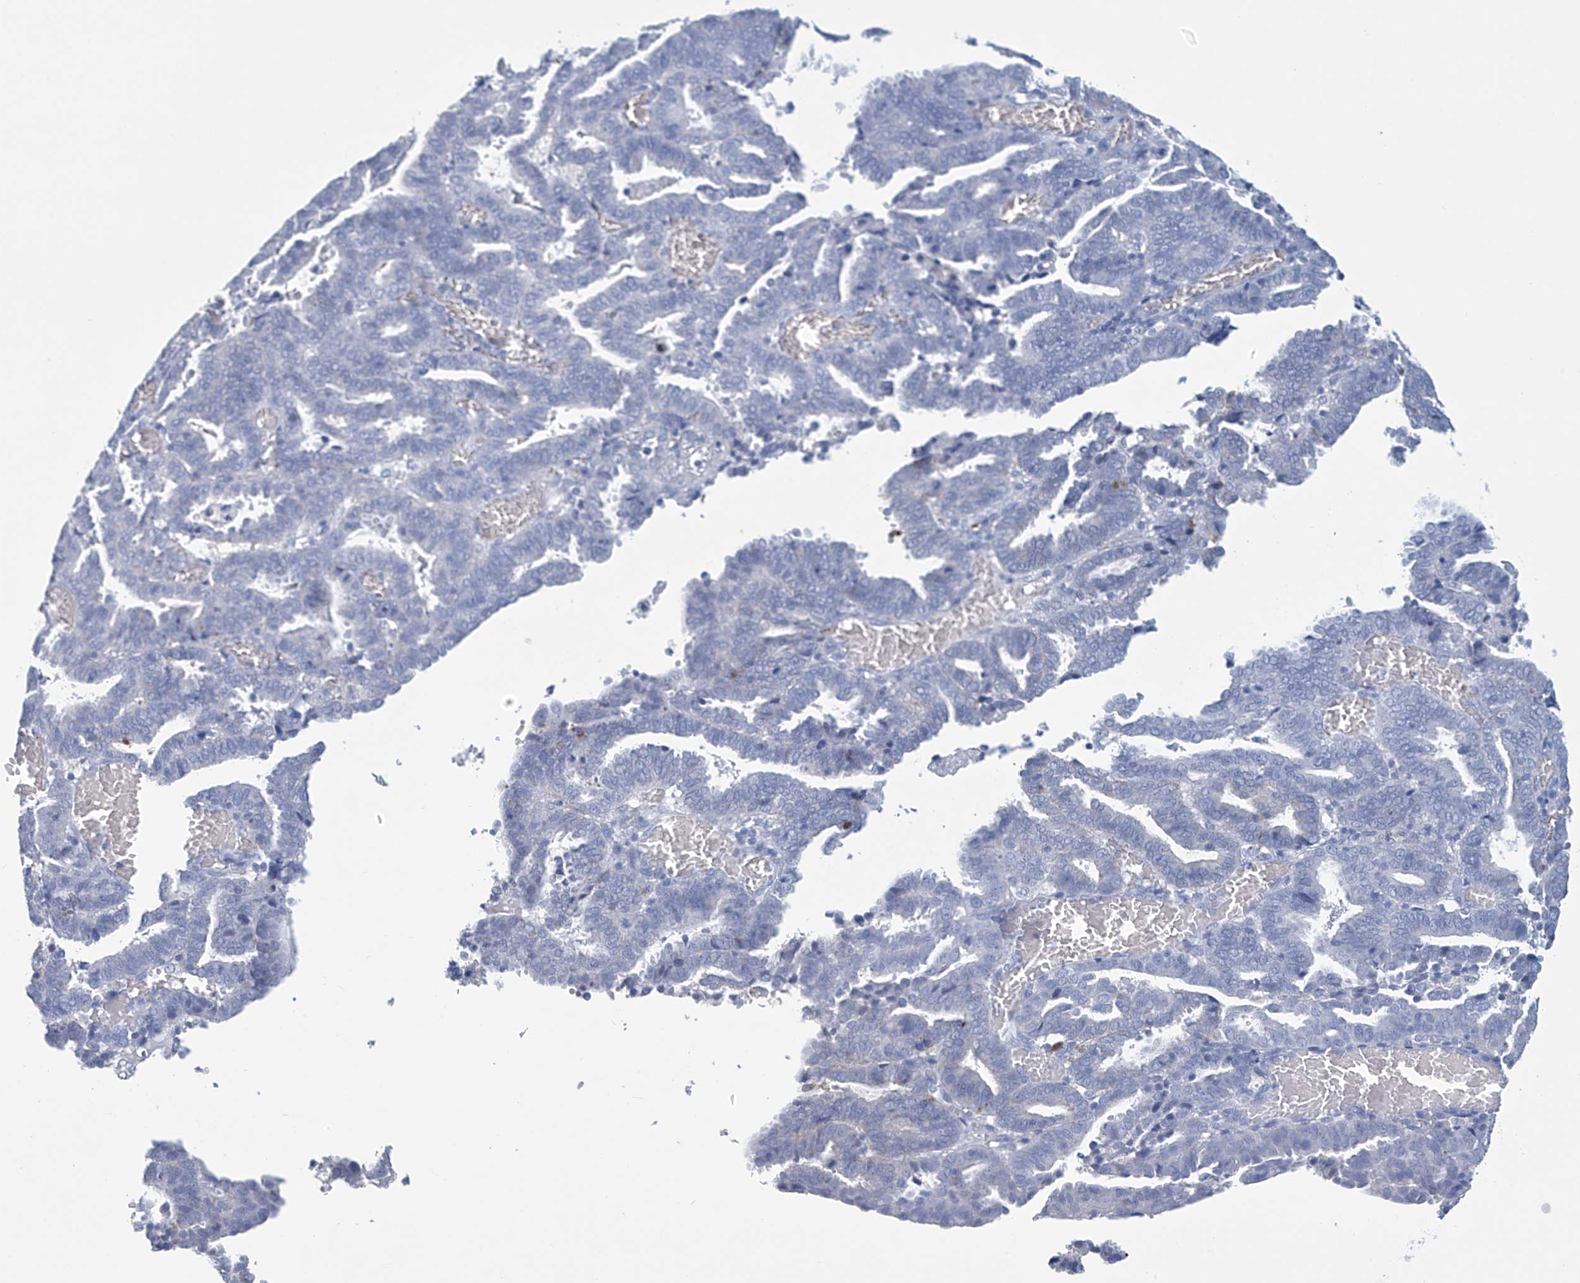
{"staining": {"intensity": "negative", "quantity": "none", "location": "none"}, "tissue": "endometrial cancer", "cell_type": "Tumor cells", "image_type": "cancer", "snomed": [{"axis": "morphology", "description": "Adenocarcinoma, NOS"}, {"axis": "topography", "description": "Uterus"}], "caption": "A histopathology image of human endometrial adenocarcinoma is negative for staining in tumor cells.", "gene": "DSP", "patient": {"sex": "female", "age": 83}}